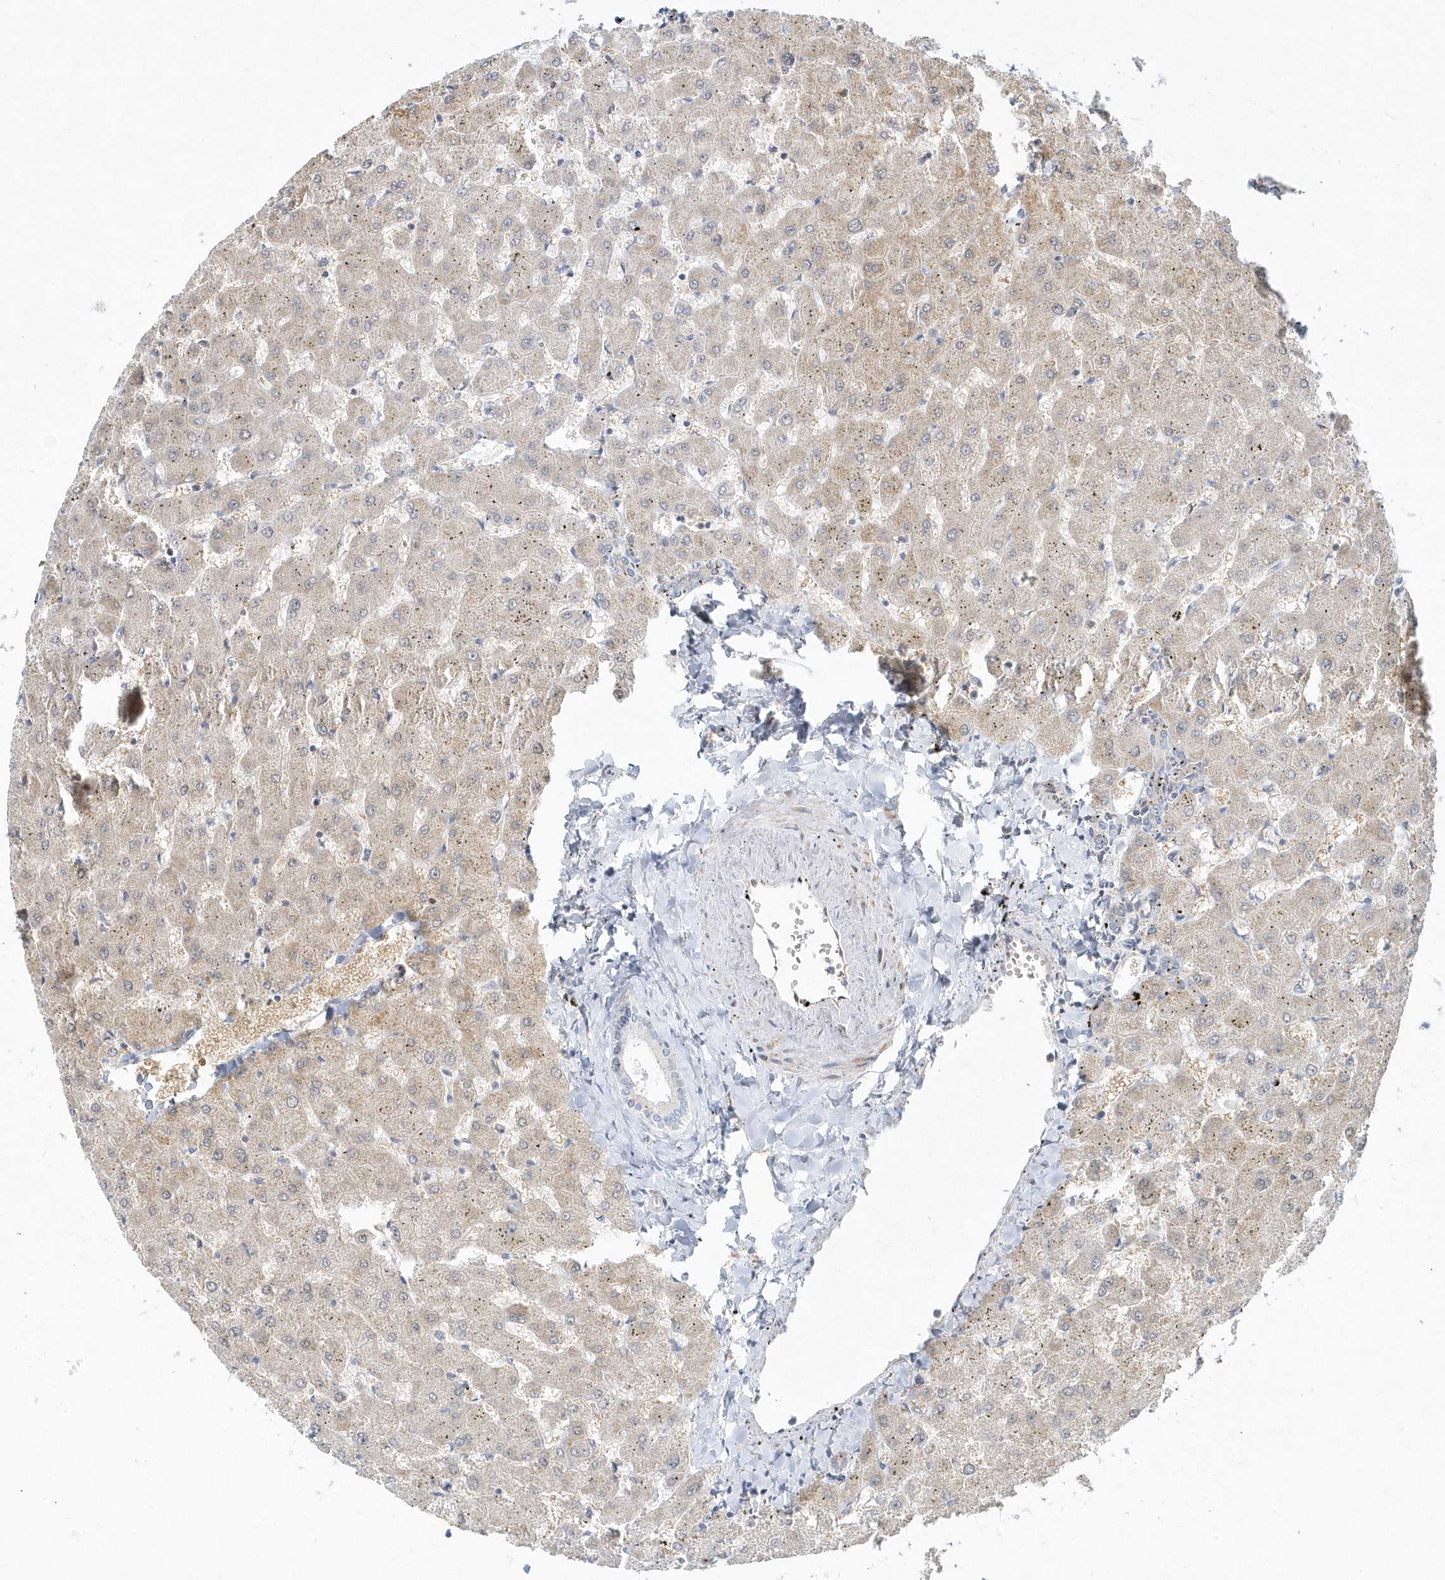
{"staining": {"intensity": "negative", "quantity": "none", "location": "none"}, "tissue": "liver", "cell_type": "Cholangiocytes", "image_type": "normal", "snomed": [{"axis": "morphology", "description": "Normal tissue, NOS"}, {"axis": "topography", "description": "Liver"}], "caption": "IHC image of benign liver stained for a protein (brown), which shows no positivity in cholangiocytes. Brightfield microscopy of IHC stained with DAB (3,3'-diaminobenzidine) (brown) and hematoxylin (blue), captured at high magnification.", "gene": "DNAH1", "patient": {"sex": "female", "age": 63}}